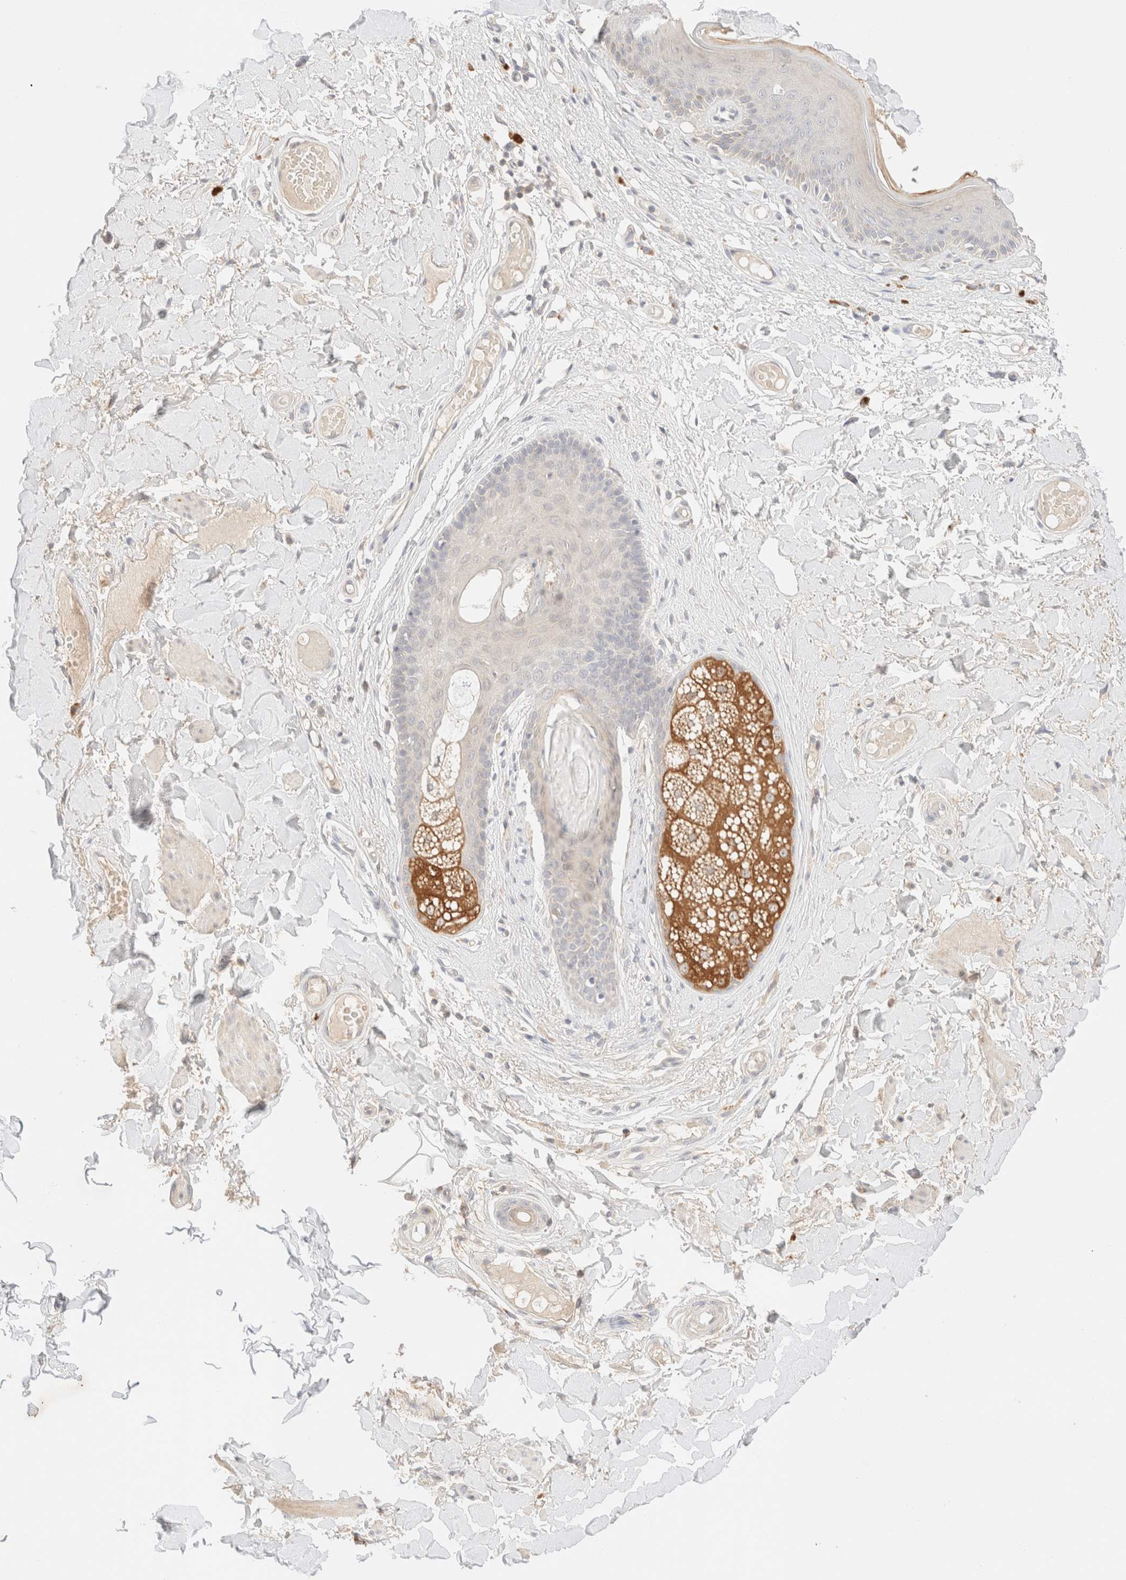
{"staining": {"intensity": "moderate", "quantity": "<25%", "location": "cytoplasmic/membranous"}, "tissue": "skin", "cell_type": "Epidermal cells", "image_type": "normal", "snomed": [{"axis": "morphology", "description": "Normal tissue, NOS"}, {"axis": "topography", "description": "Vulva"}], "caption": "About <25% of epidermal cells in unremarkable skin exhibit moderate cytoplasmic/membranous protein staining as visualized by brown immunohistochemical staining.", "gene": "SGSM2", "patient": {"sex": "female", "age": 73}}